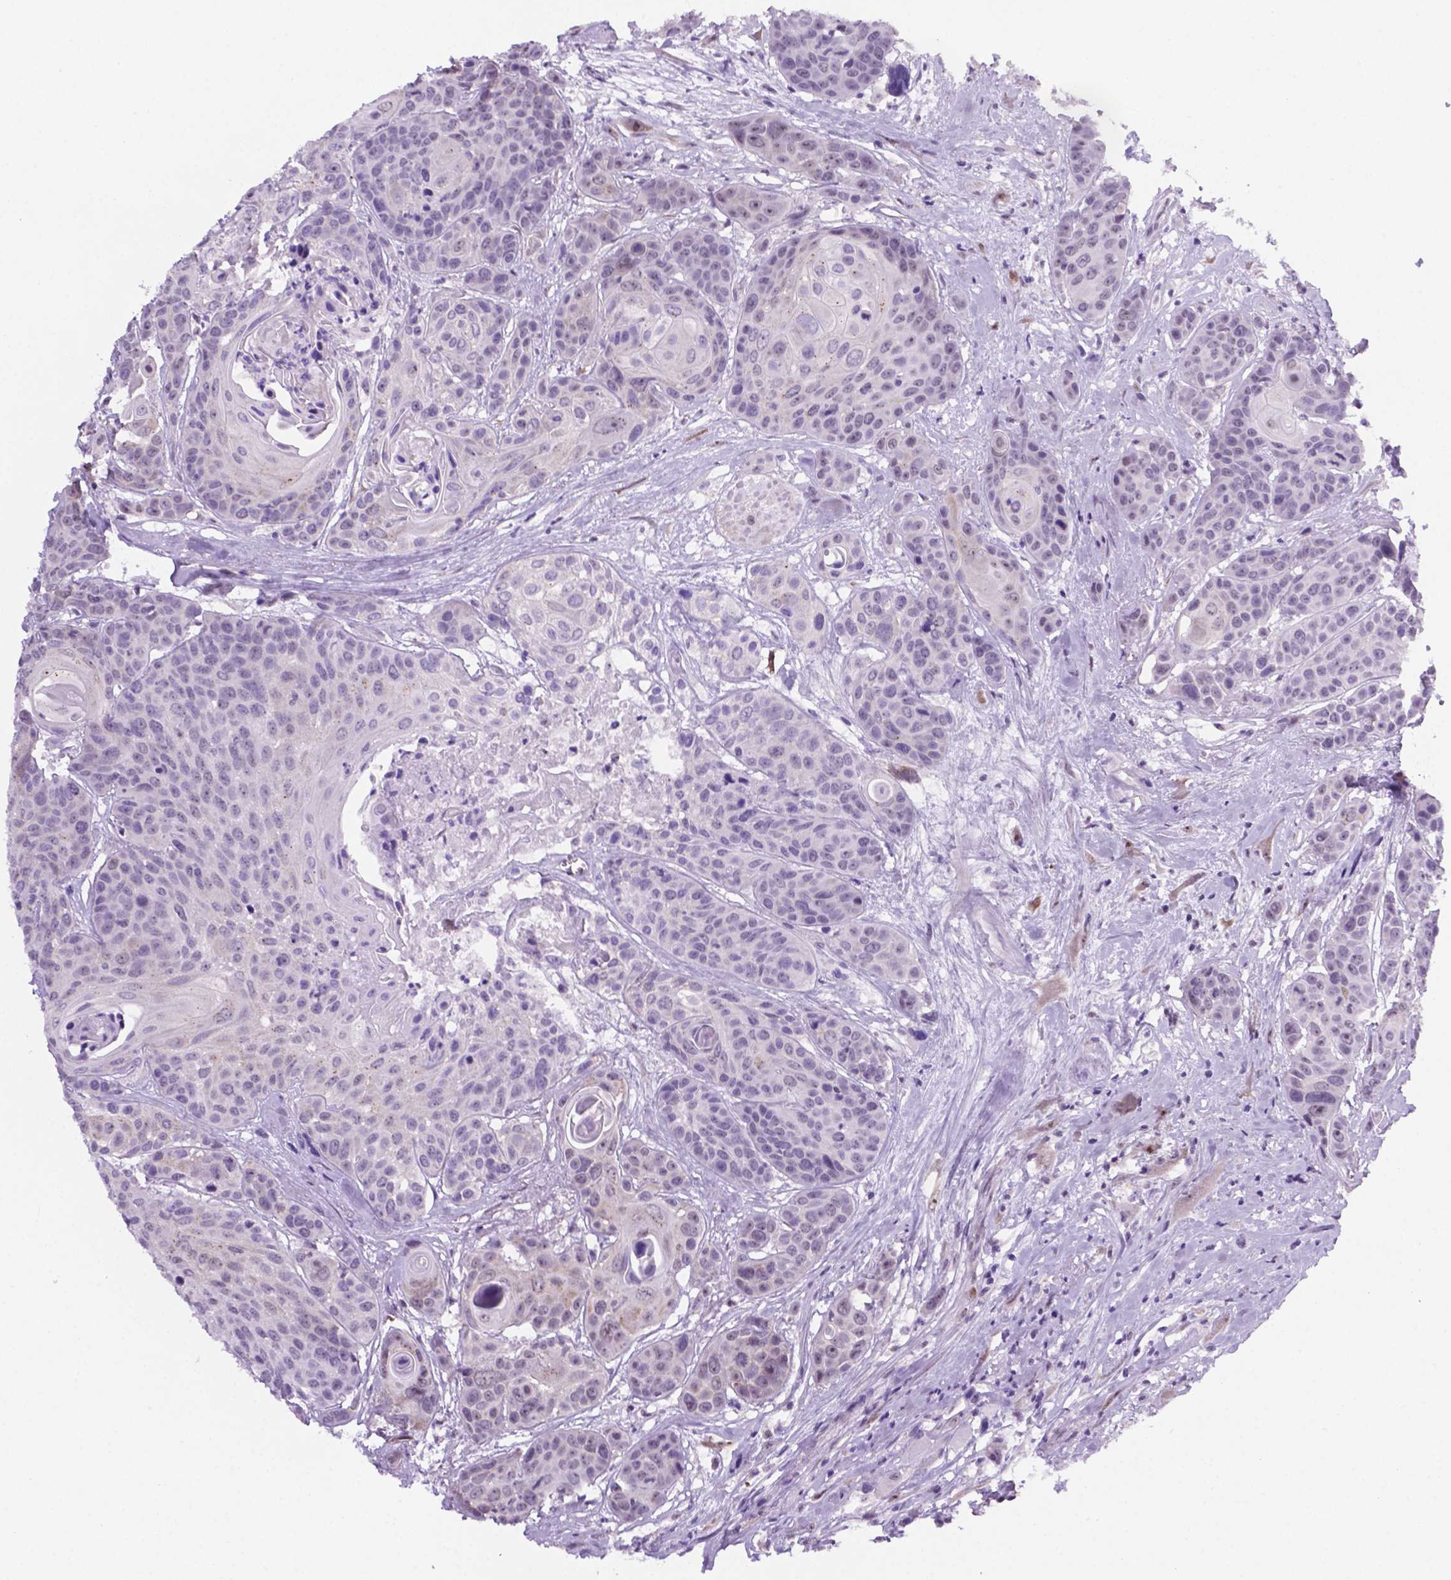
{"staining": {"intensity": "negative", "quantity": "none", "location": "none"}, "tissue": "head and neck cancer", "cell_type": "Tumor cells", "image_type": "cancer", "snomed": [{"axis": "morphology", "description": "Squamous cell carcinoma, NOS"}, {"axis": "topography", "description": "Oral tissue"}, {"axis": "topography", "description": "Head-Neck"}], "caption": "The micrograph exhibits no significant expression in tumor cells of squamous cell carcinoma (head and neck).", "gene": "C18orf21", "patient": {"sex": "male", "age": 56}}